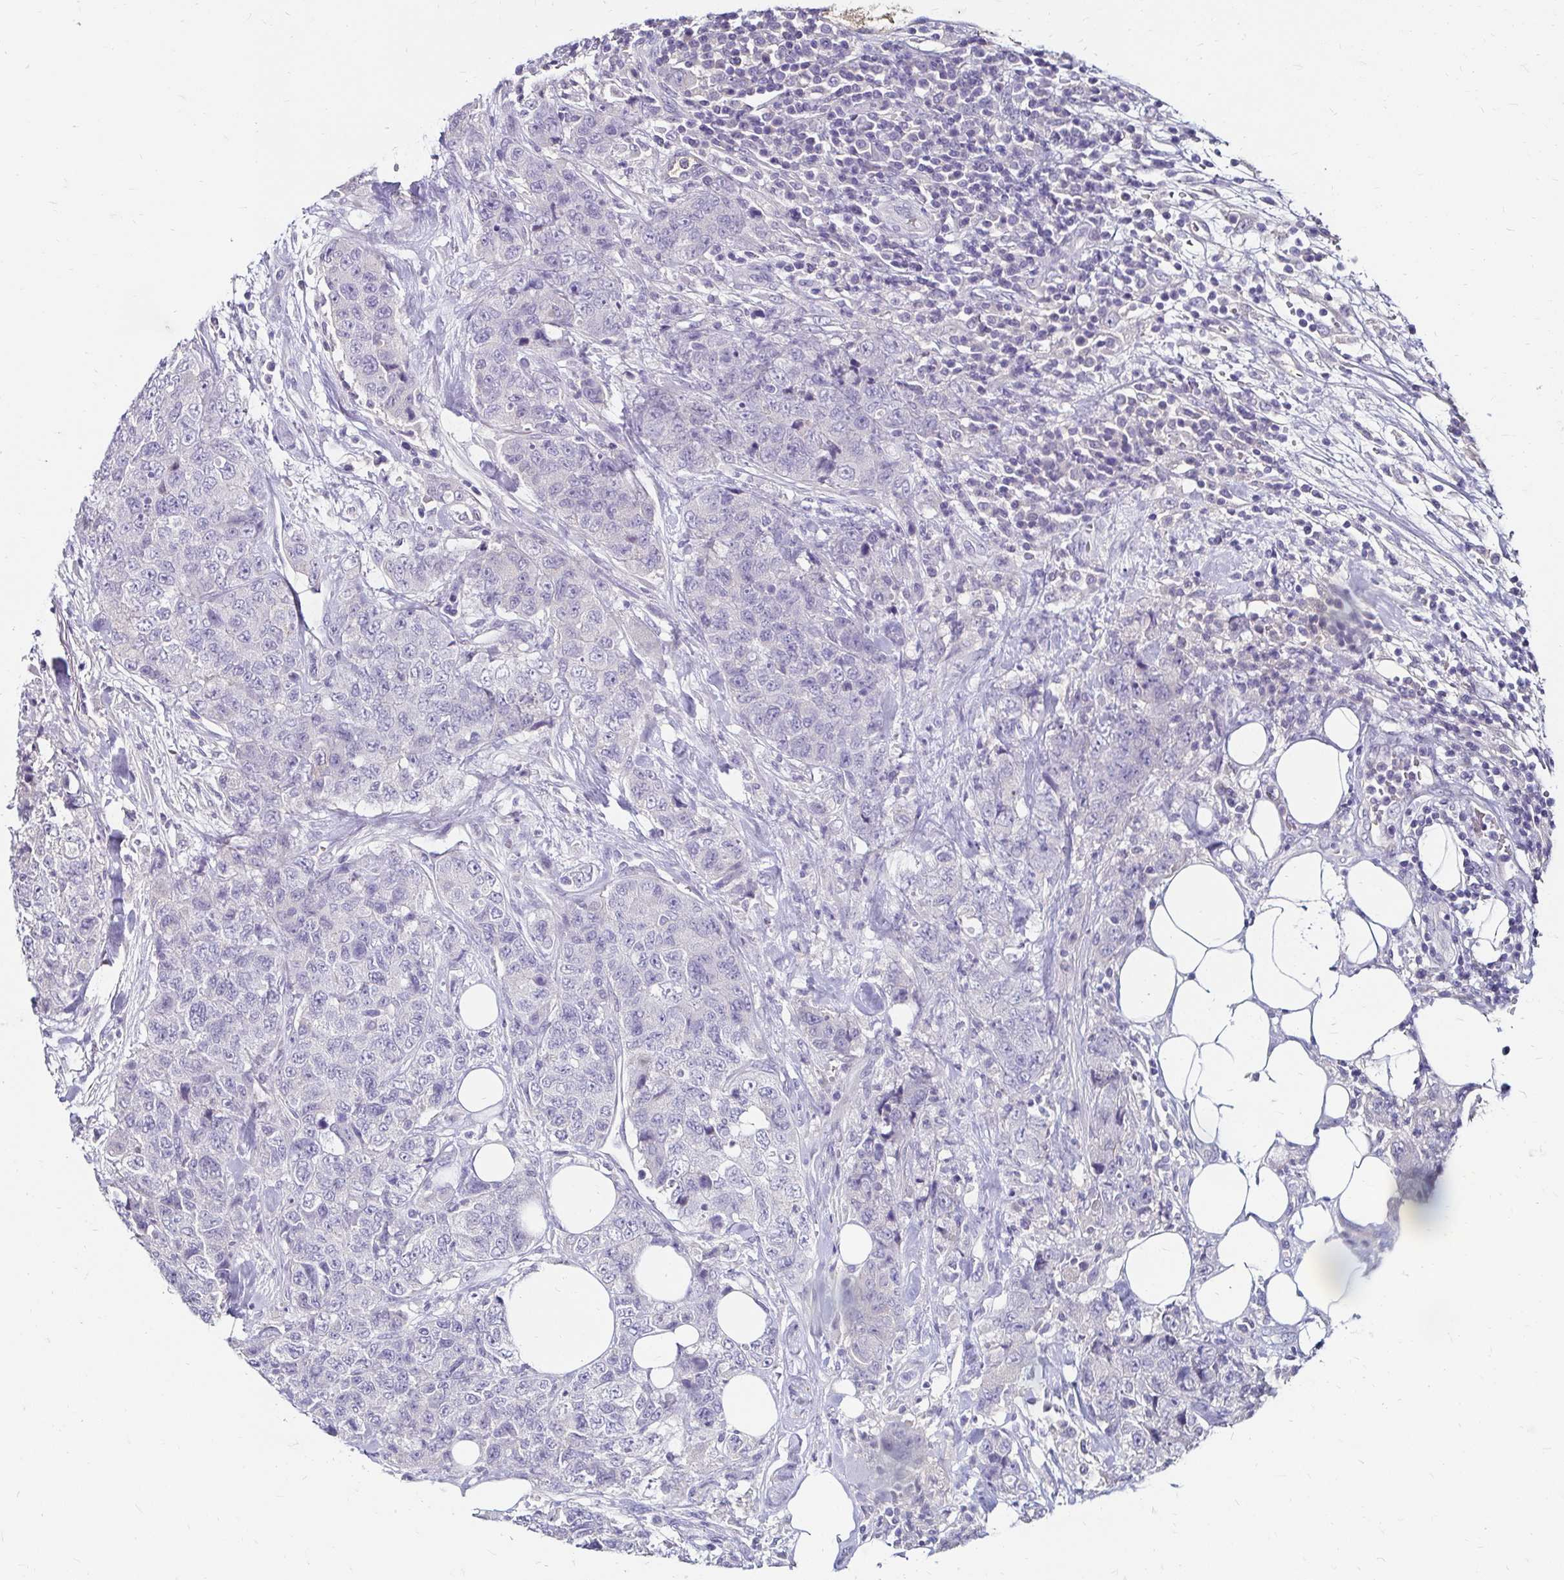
{"staining": {"intensity": "negative", "quantity": "none", "location": "none"}, "tissue": "urothelial cancer", "cell_type": "Tumor cells", "image_type": "cancer", "snomed": [{"axis": "morphology", "description": "Urothelial carcinoma, High grade"}, {"axis": "topography", "description": "Urinary bladder"}], "caption": "This image is of urothelial cancer stained with immunohistochemistry to label a protein in brown with the nuclei are counter-stained blue. There is no positivity in tumor cells.", "gene": "SCG3", "patient": {"sex": "female", "age": 78}}